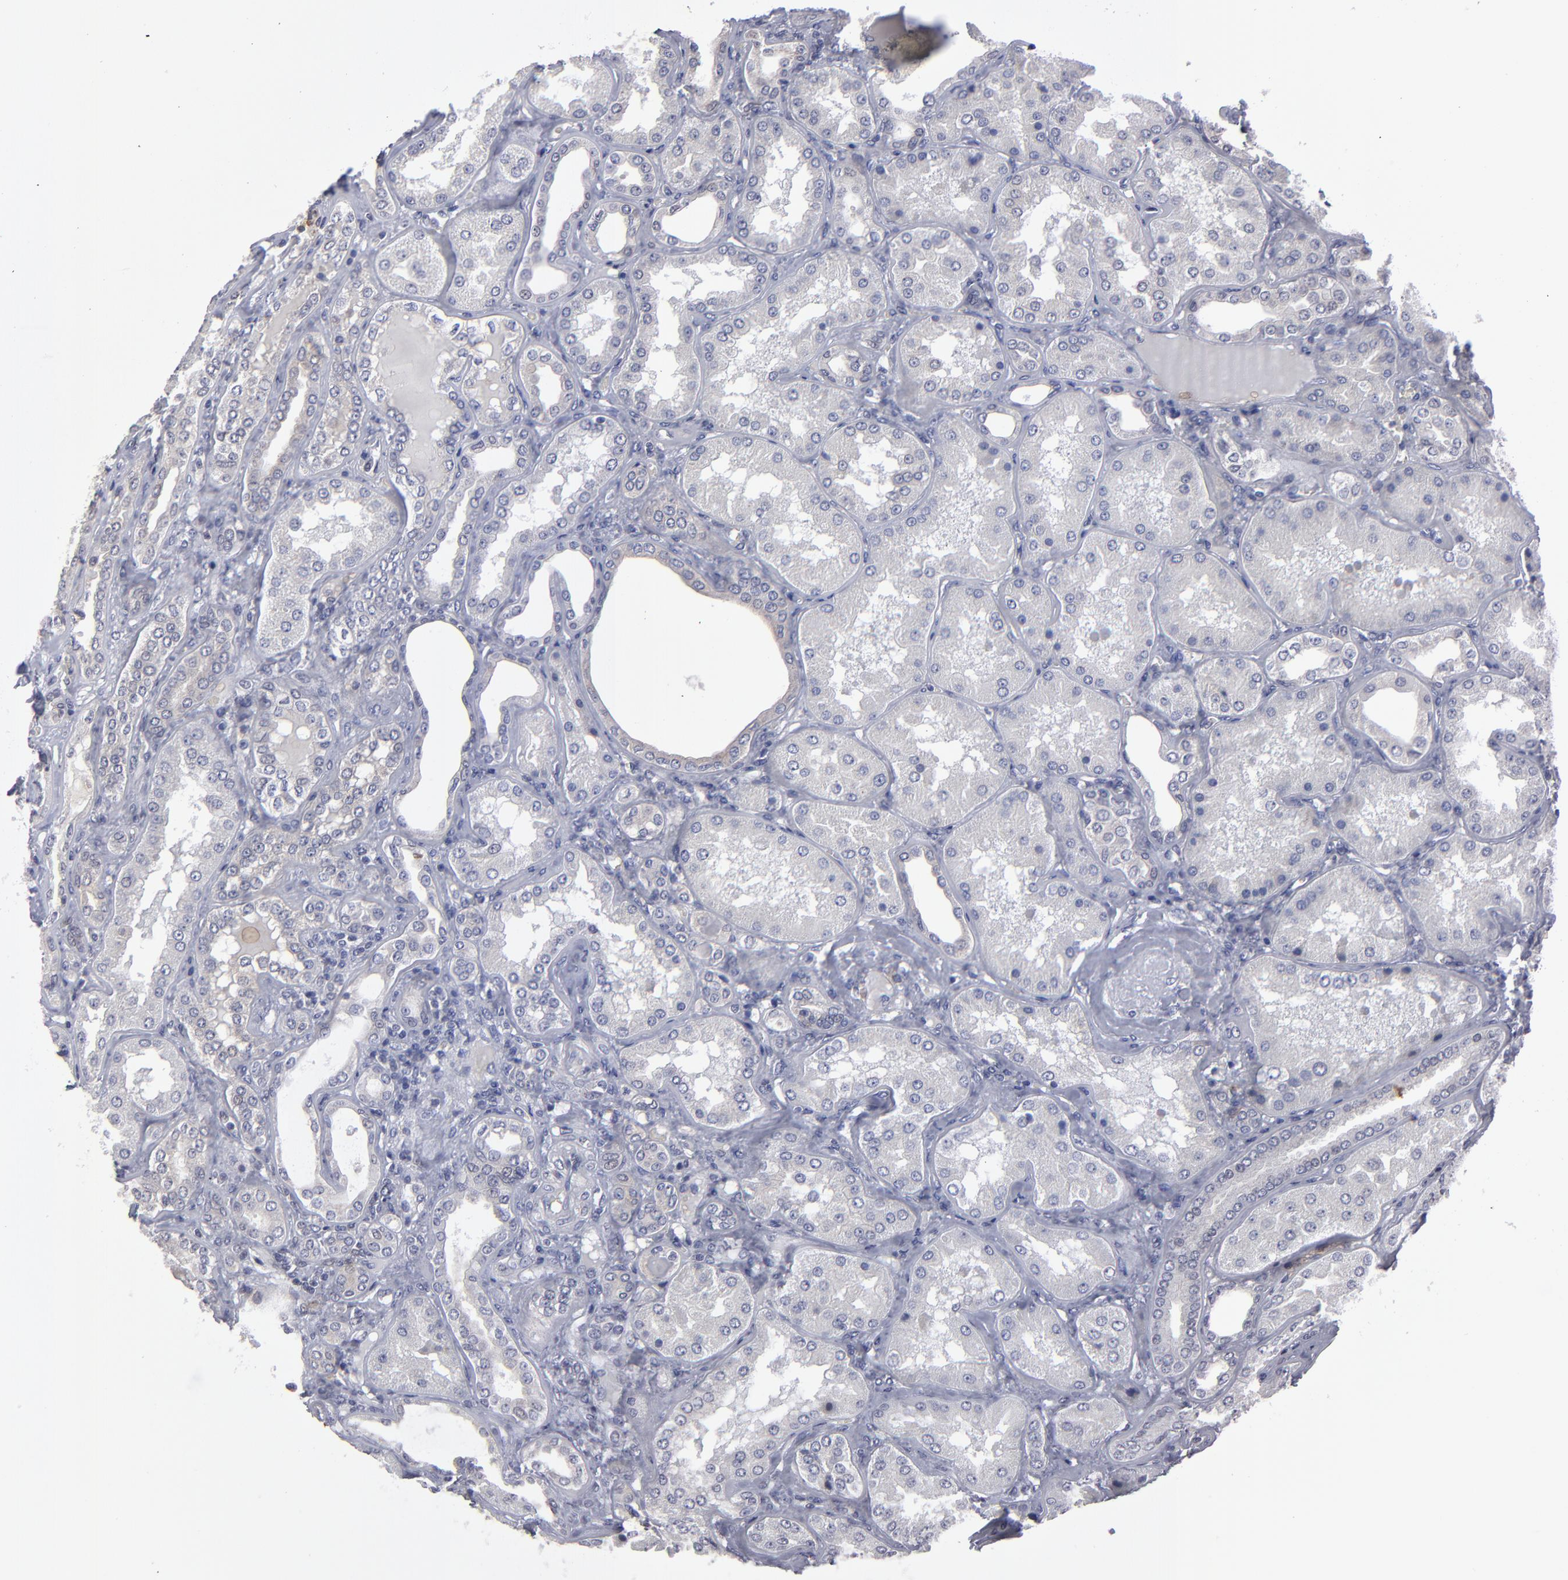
{"staining": {"intensity": "negative", "quantity": "none", "location": "none"}, "tissue": "kidney", "cell_type": "Cells in glomeruli", "image_type": "normal", "snomed": [{"axis": "morphology", "description": "Normal tissue, NOS"}, {"axis": "topography", "description": "Kidney"}], "caption": "This is an IHC photomicrograph of benign kidney. There is no staining in cells in glomeruli.", "gene": "CEP97", "patient": {"sex": "female", "age": 56}}